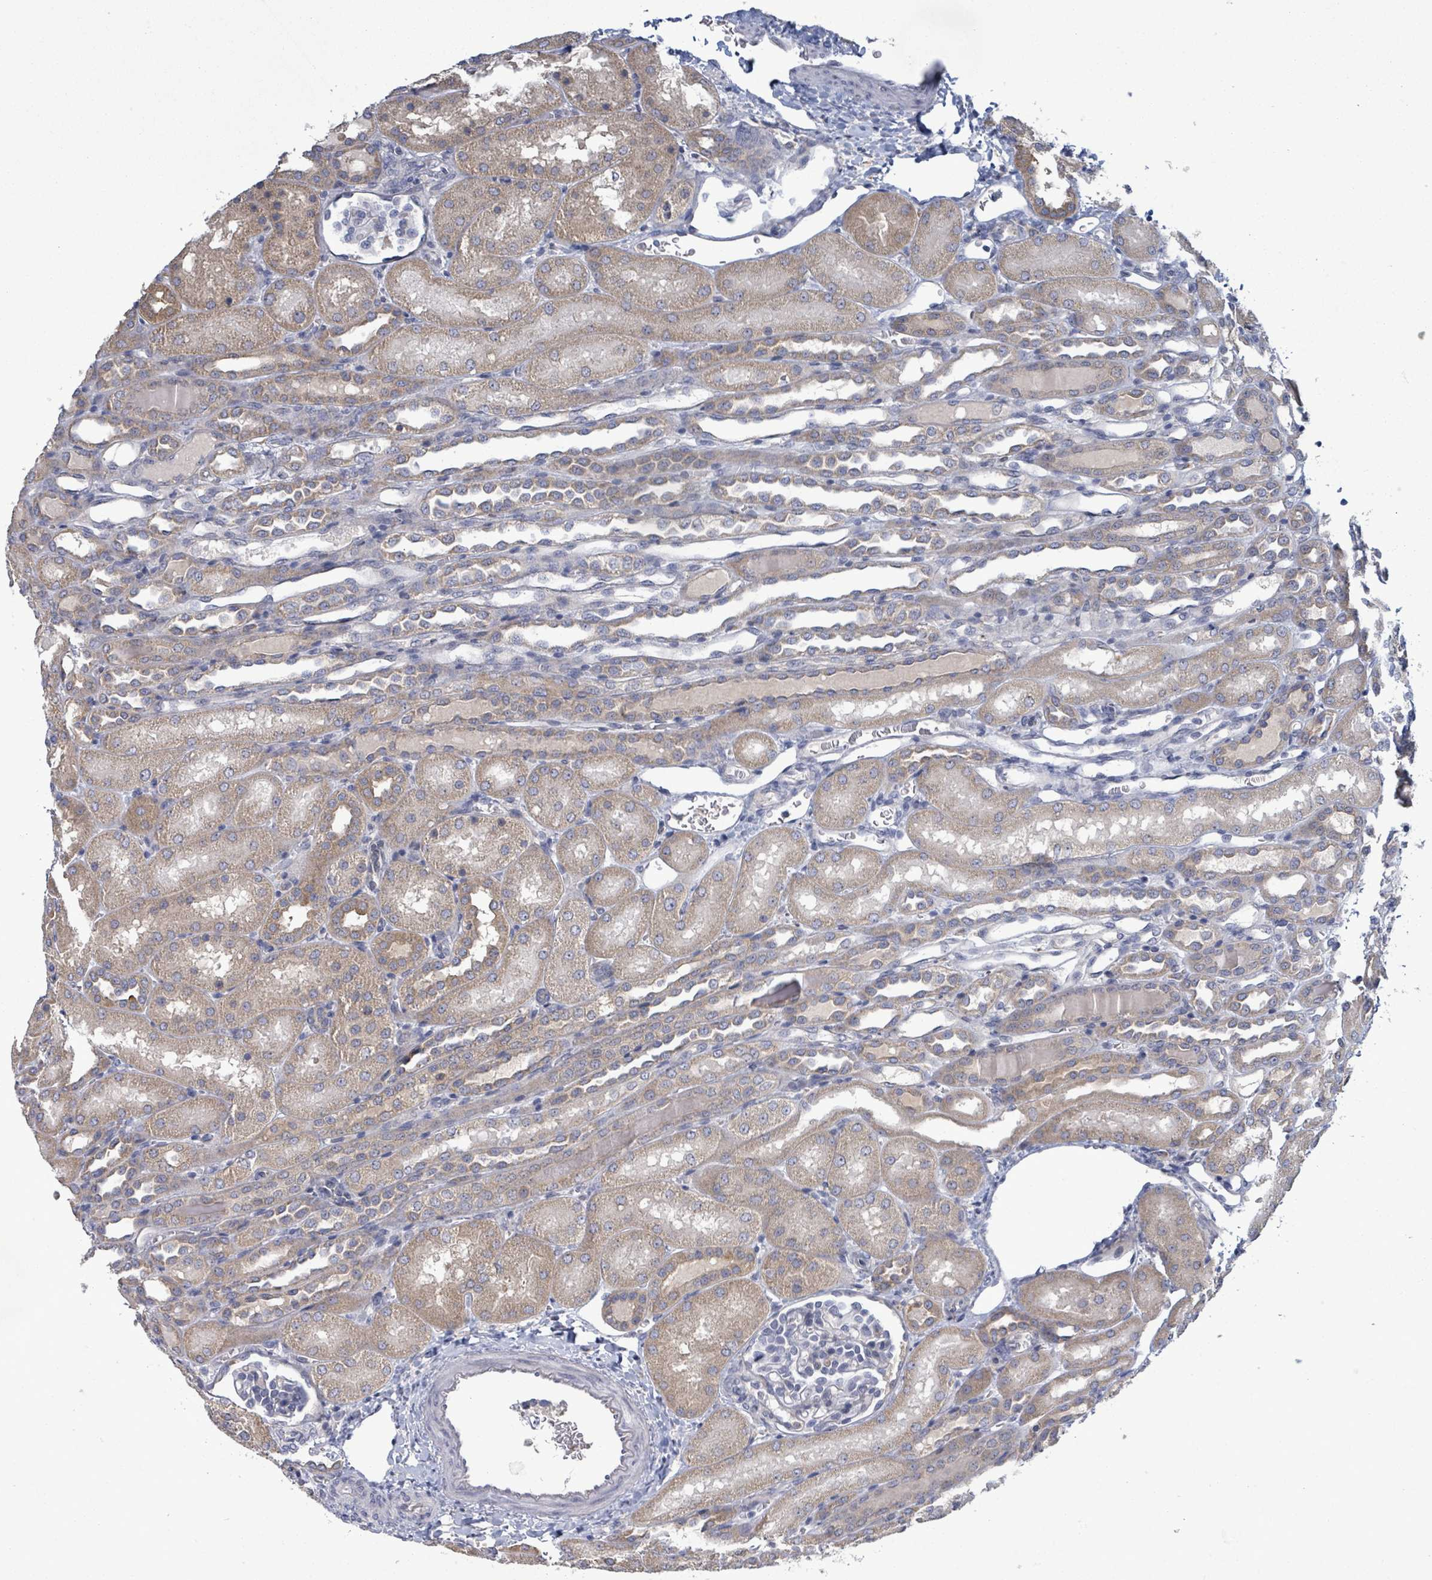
{"staining": {"intensity": "negative", "quantity": "none", "location": "none"}, "tissue": "kidney", "cell_type": "Cells in glomeruli", "image_type": "normal", "snomed": [{"axis": "morphology", "description": "Normal tissue, NOS"}, {"axis": "topography", "description": "Kidney"}], "caption": "High power microscopy histopathology image of an IHC image of unremarkable kidney, revealing no significant staining in cells in glomeruli. Brightfield microscopy of immunohistochemistry stained with DAB (3,3'-diaminobenzidine) (brown) and hematoxylin (blue), captured at high magnification.", "gene": "ATP13A1", "patient": {"sex": "male", "age": 1}}